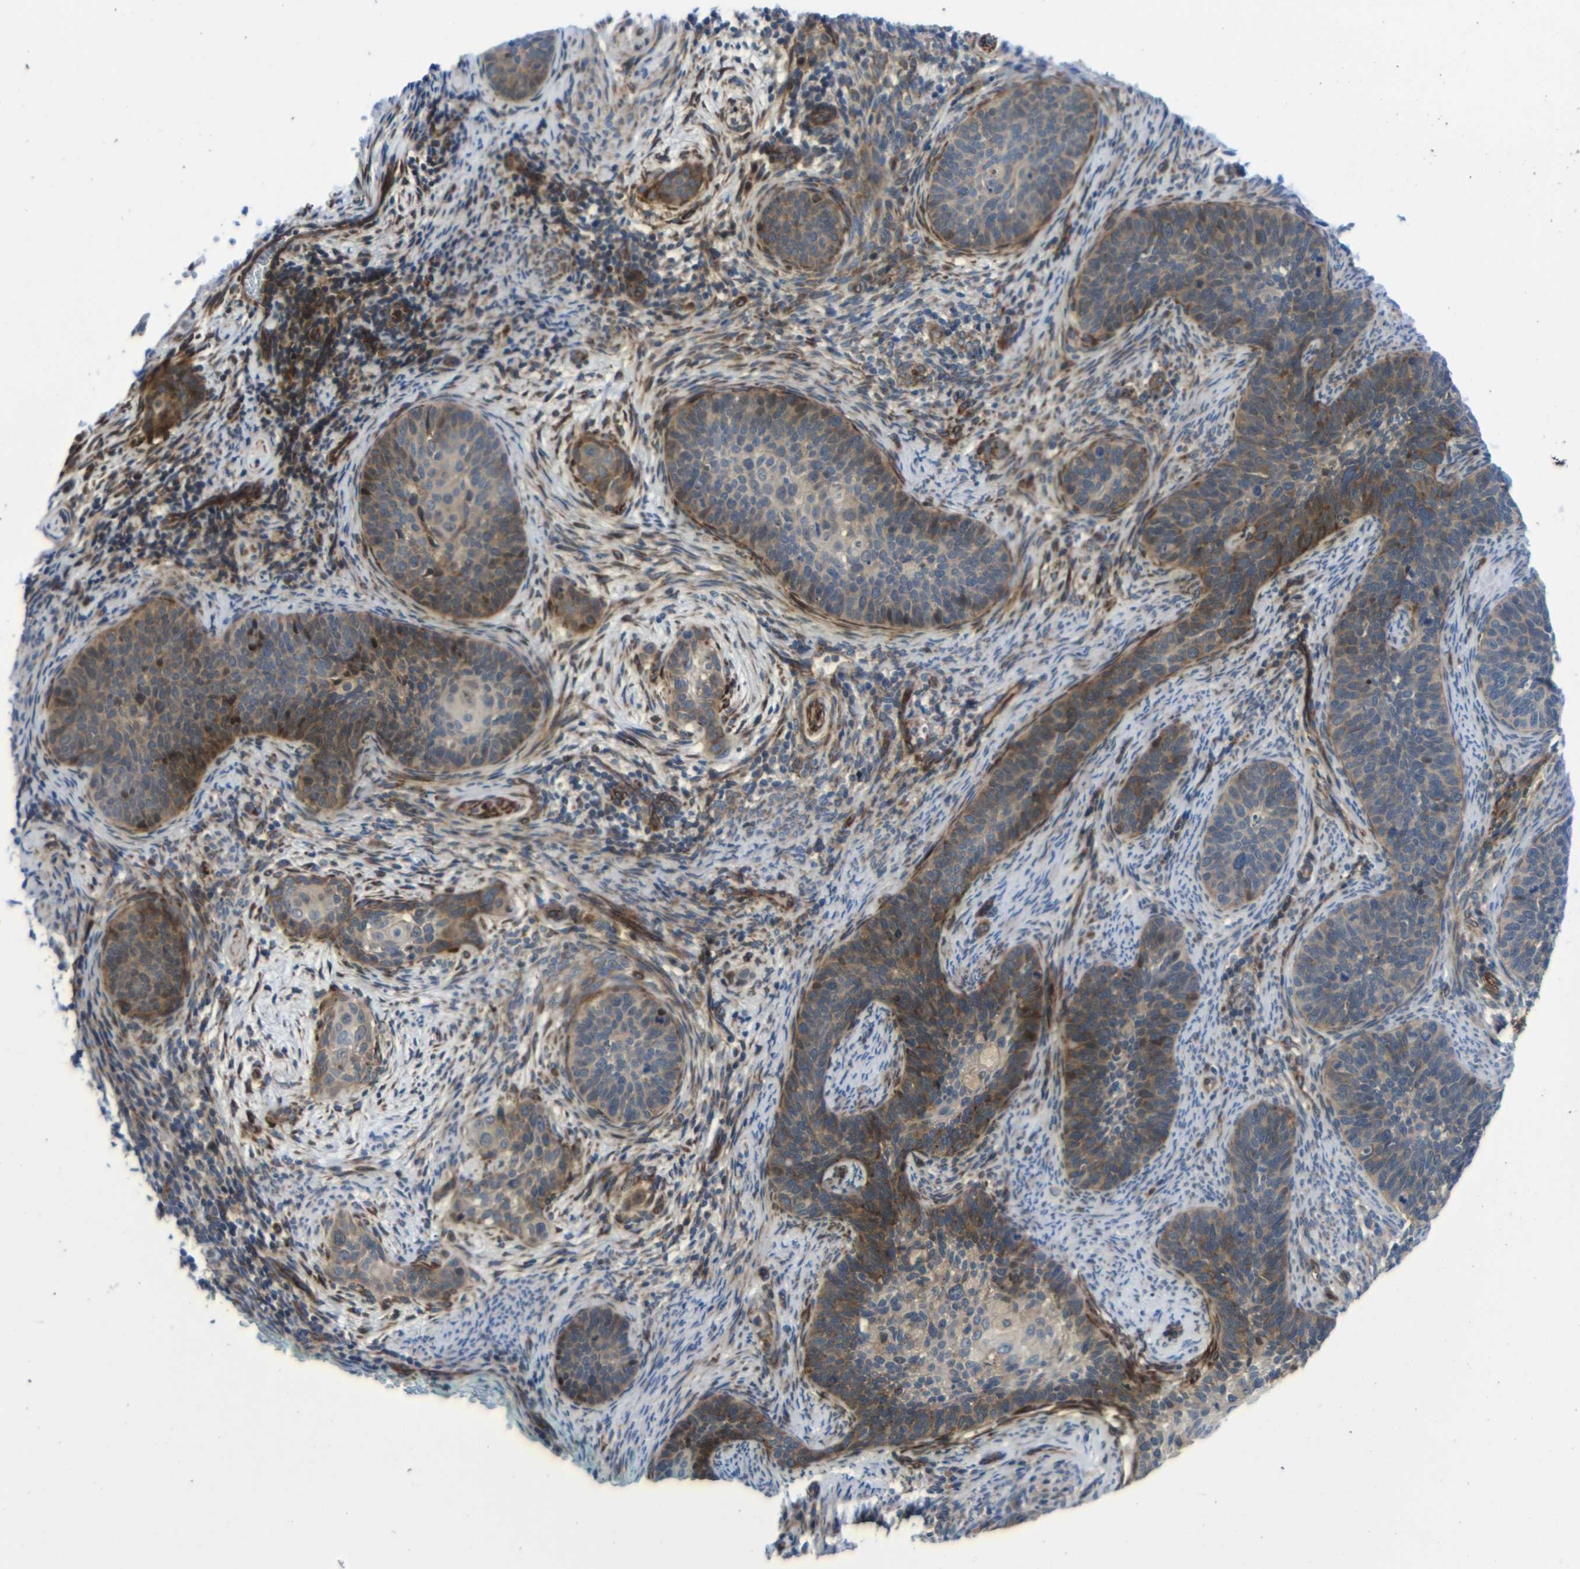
{"staining": {"intensity": "moderate", "quantity": "25%-75%", "location": "cytoplasmic/membranous,nuclear"}, "tissue": "cervical cancer", "cell_type": "Tumor cells", "image_type": "cancer", "snomed": [{"axis": "morphology", "description": "Squamous cell carcinoma, NOS"}, {"axis": "topography", "description": "Cervix"}], "caption": "Protein expression by immunohistochemistry (IHC) demonstrates moderate cytoplasmic/membranous and nuclear staining in about 25%-75% of tumor cells in cervical cancer (squamous cell carcinoma).", "gene": "PARP14", "patient": {"sex": "female", "age": 33}}